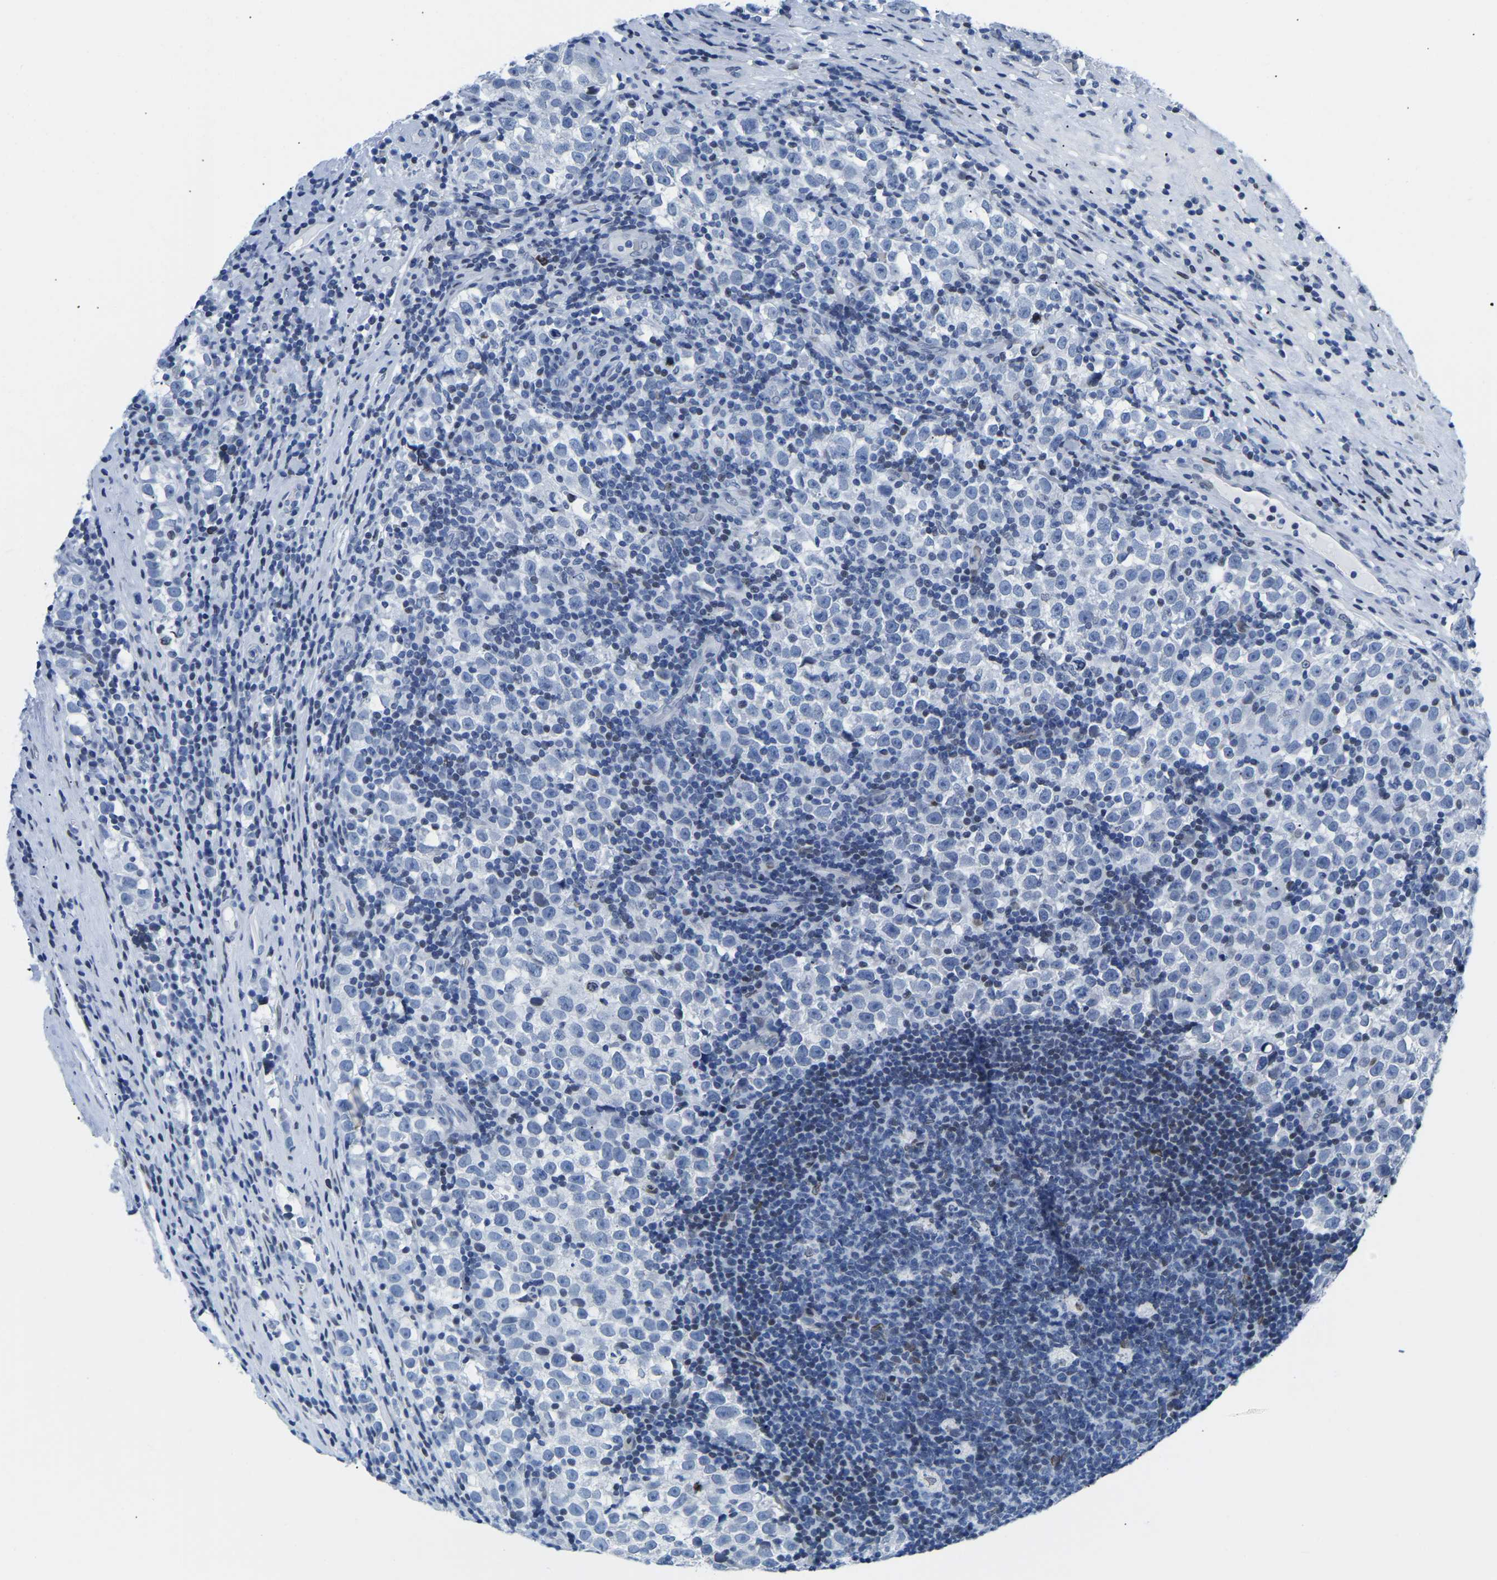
{"staining": {"intensity": "negative", "quantity": "none", "location": "none"}, "tissue": "testis cancer", "cell_type": "Tumor cells", "image_type": "cancer", "snomed": [{"axis": "morphology", "description": "Normal tissue, NOS"}, {"axis": "morphology", "description": "Seminoma, NOS"}, {"axis": "topography", "description": "Testis"}], "caption": "This image is of testis cancer stained with IHC to label a protein in brown with the nuclei are counter-stained blue. There is no positivity in tumor cells. Nuclei are stained in blue.", "gene": "UPK3A", "patient": {"sex": "male", "age": 43}}